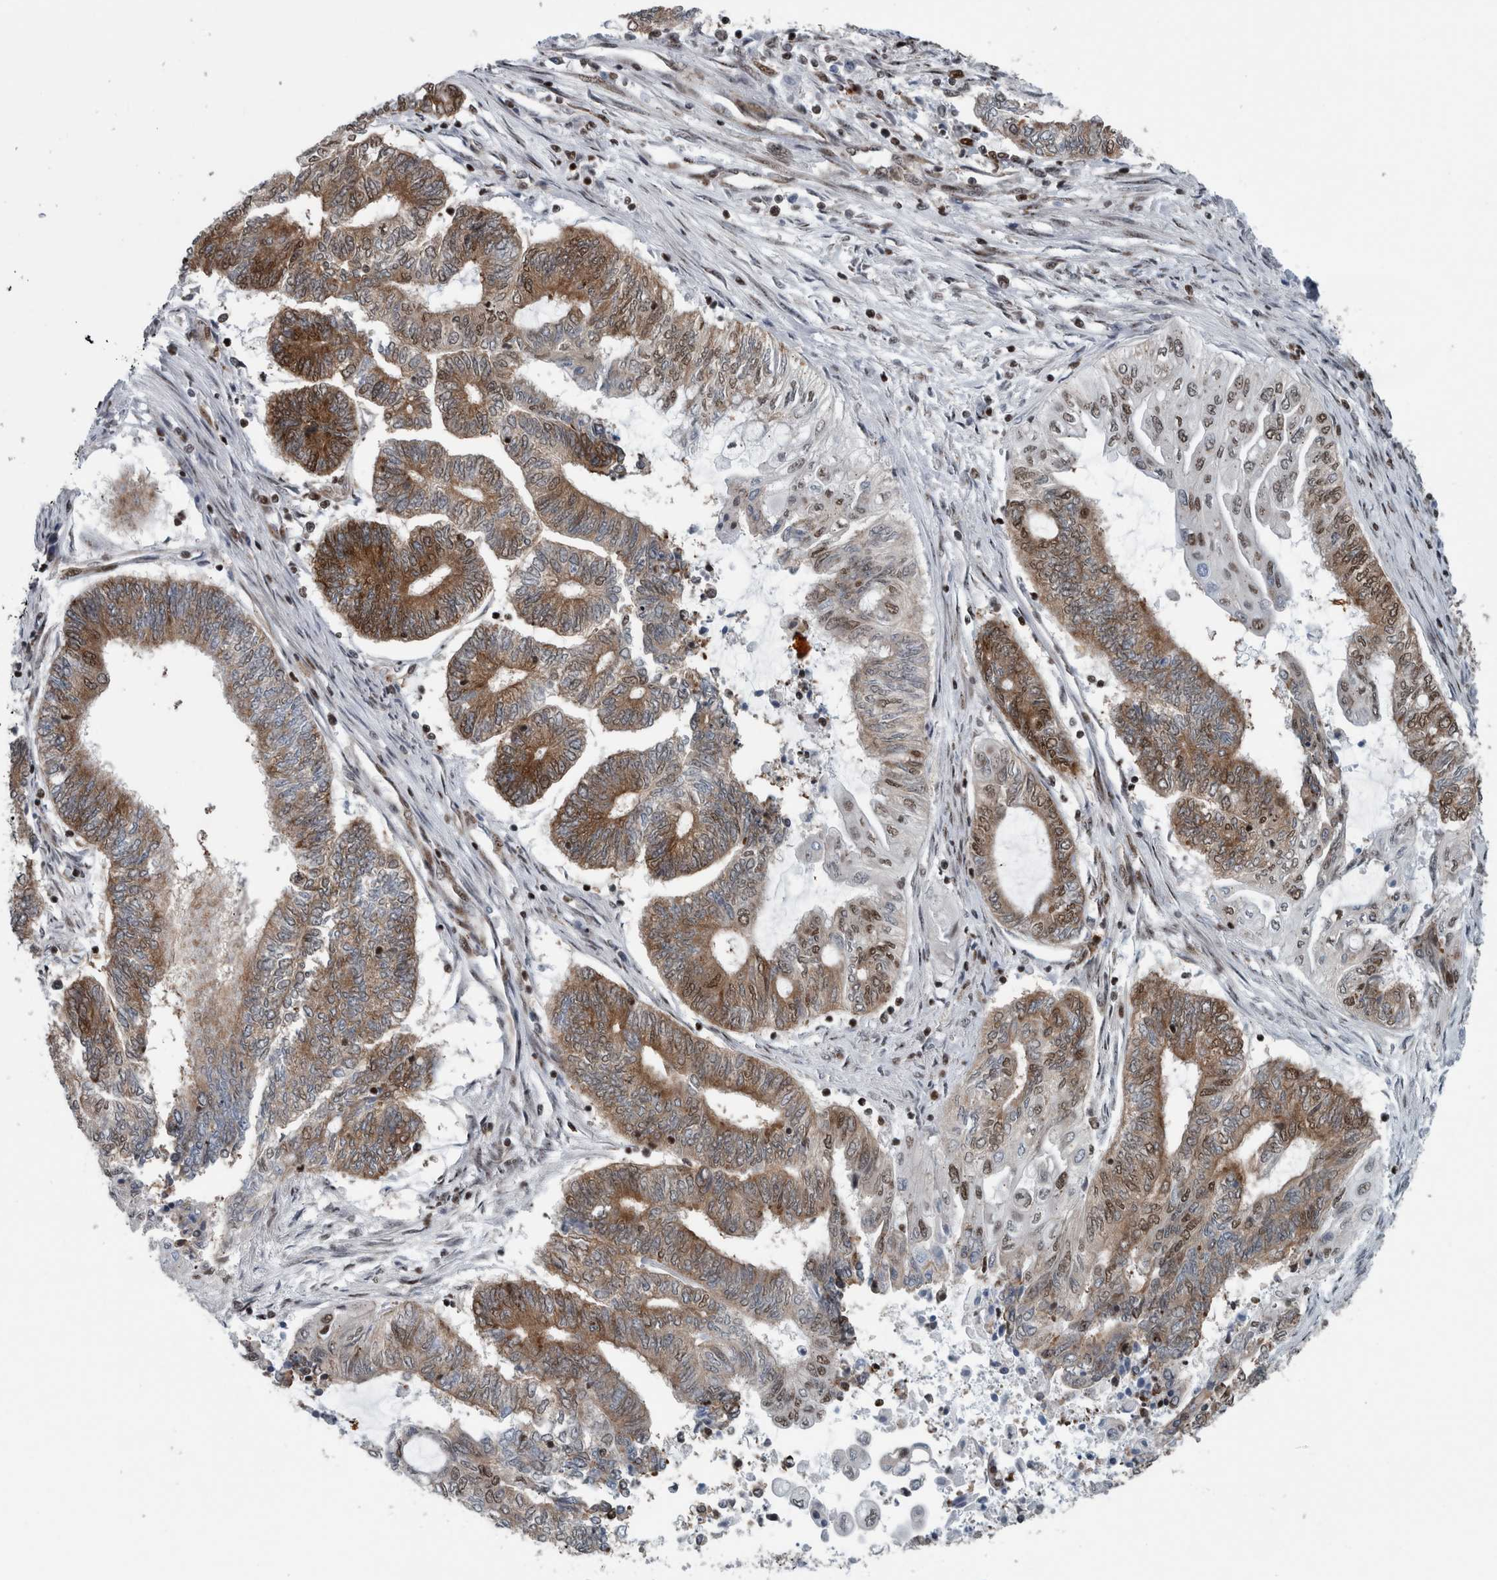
{"staining": {"intensity": "moderate", "quantity": ">75%", "location": "cytoplasmic/membranous"}, "tissue": "endometrial cancer", "cell_type": "Tumor cells", "image_type": "cancer", "snomed": [{"axis": "morphology", "description": "Adenocarcinoma, NOS"}, {"axis": "topography", "description": "Uterus"}, {"axis": "topography", "description": "Endometrium"}], "caption": "High-magnification brightfield microscopy of endometrial cancer stained with DAB (brown) and counterstained with hematoxylin (blue). tumor cells exhibit moderate cytoplasmic/membranous positivity is appreciated in about>75% of cells. The protein is shown in brown color, while the nuclei are stained blue.", "gene": "DNMT3A", "patient": {"sex": "female", "age": 70}}